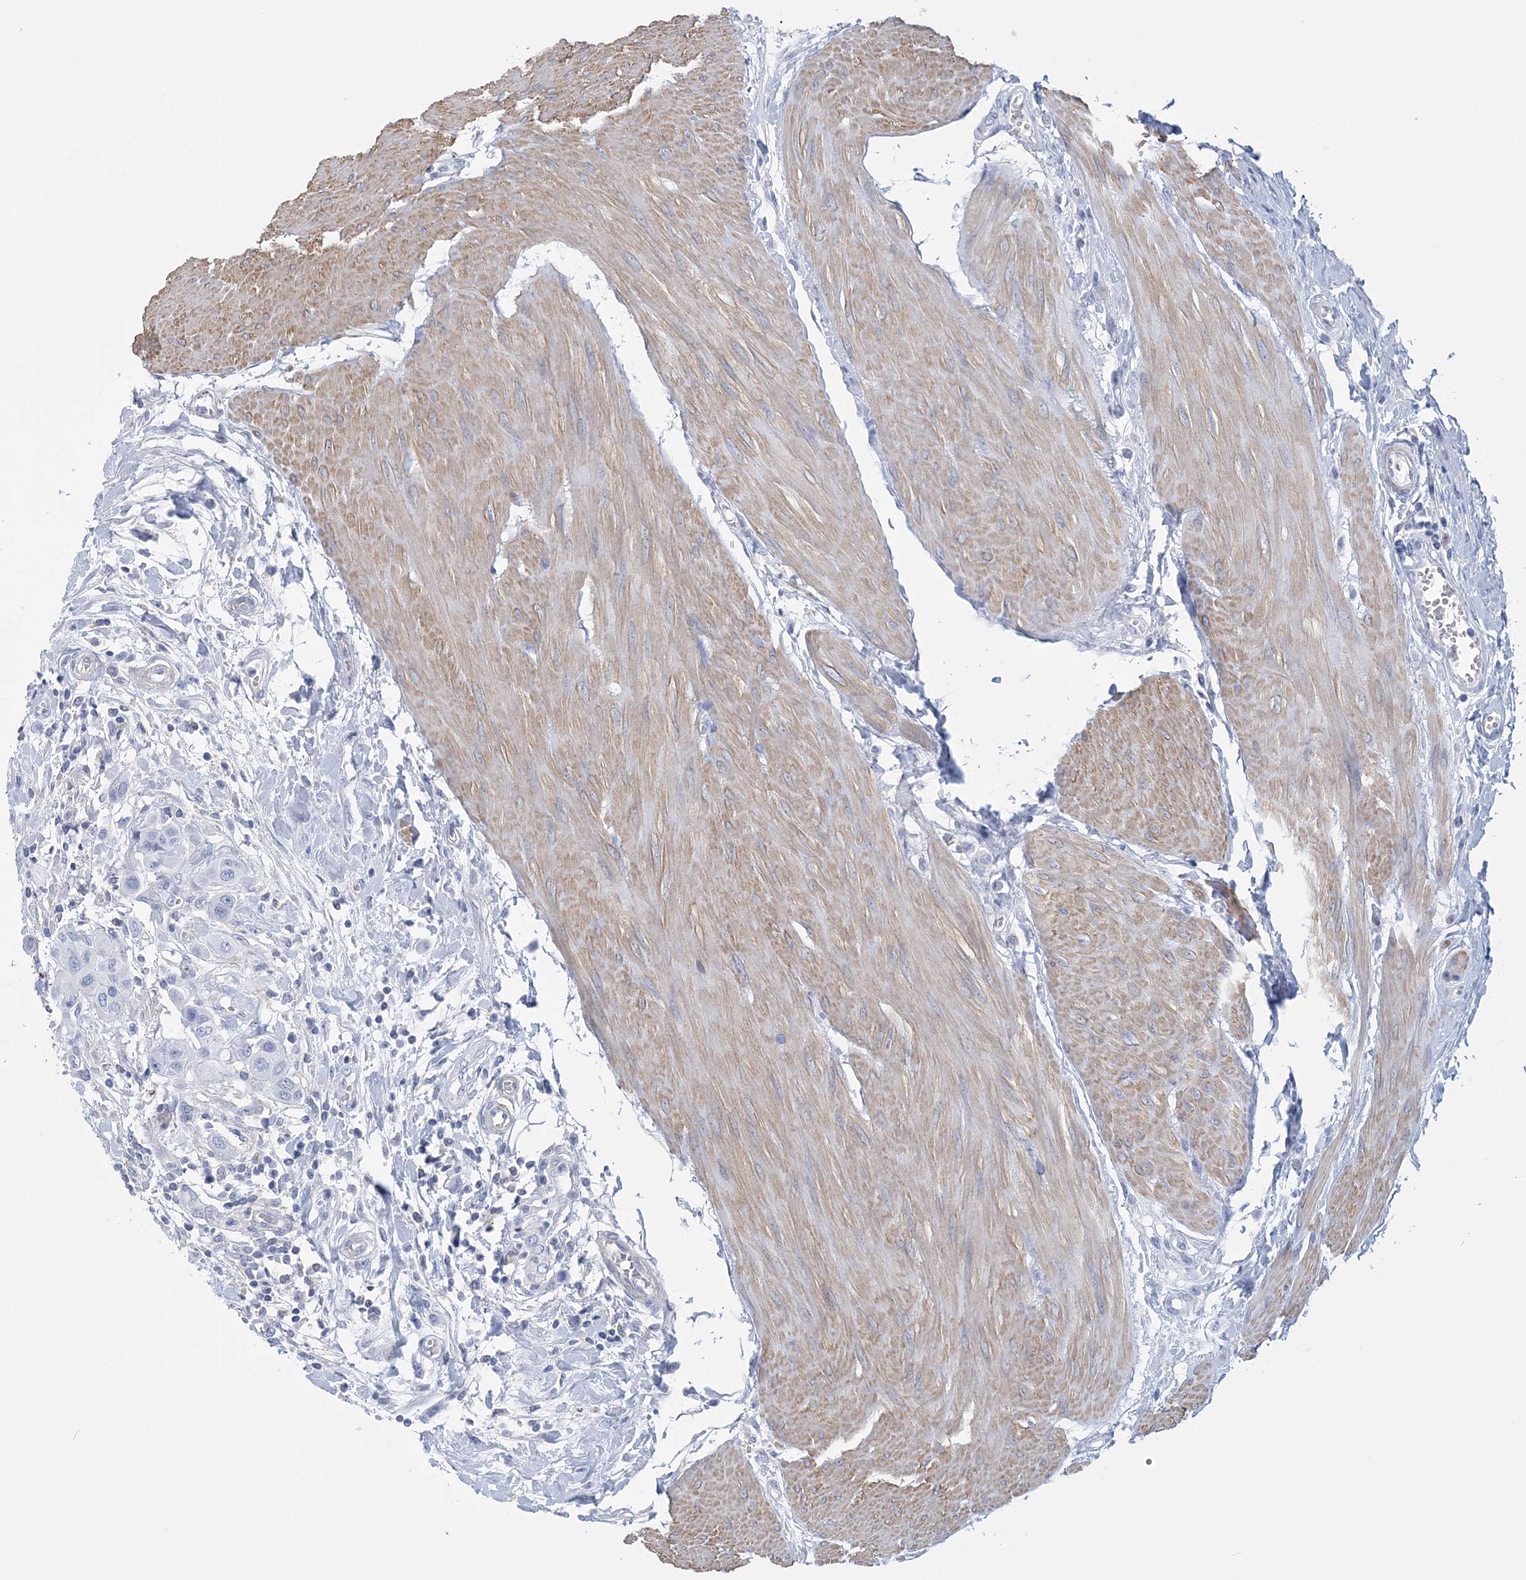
{"staining": {"intensity": "negative", "quantity": "none", "location": "none"}, "tissue": "urothelial cancer", "cell_type": "Tumor cells", "image_type": "cancer", "snomed": [{"axis": "morphology", "description": "Urothelial carcinoma, High grade"}, {"axis": "topography", "description": "Urinary bladder"}], "caption": "This is an IHC micrograph of human urothelial carcinoma (high-grade). There is no expression in tumor cells.", "gene": "C11orf21", "patient": {"sex": "male", "age": 50}}